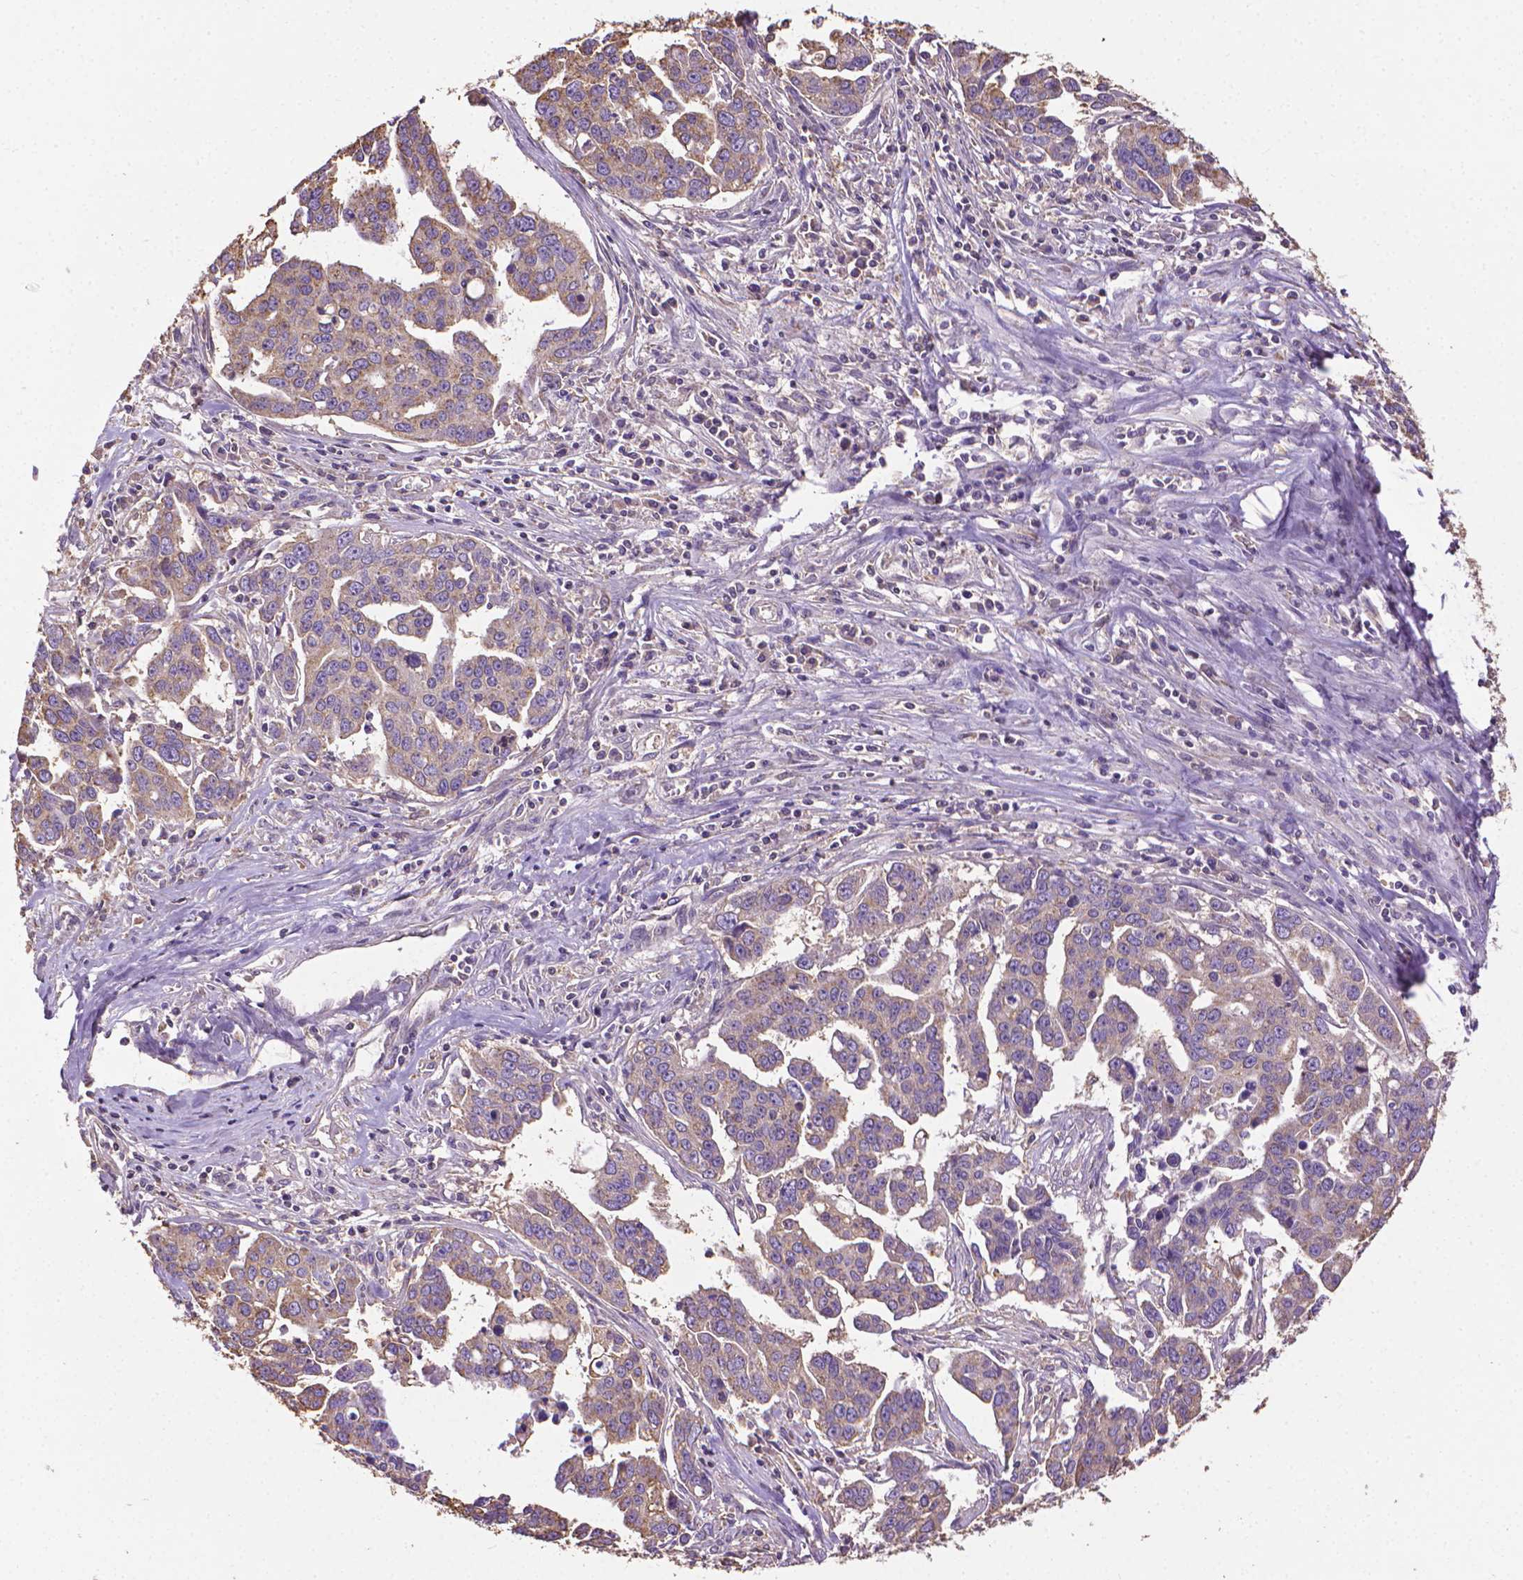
{"staining": {"intensity": "moderate", "quantity": "25%-75%", "location": "cytoplasmic/membranous"}, "tissue": "ovarian cancer", "cell_type": "Tumor cells", "image_type": "cancer", "snomed": [{"axis": "morphology", "description": "Carcinoma, endometroid"}, {"axis": "topography", "description": "Ovary"}], "caption": "This is a photomicrograph of immunohistochemistry (IHC) staining of ovarian endometroid carcinoma, which shows moderate staining in the cytoplasmic/membranous of tumor cells.", "gene": "SLC51B", "patient": {"sex": "female", "age": 78}}